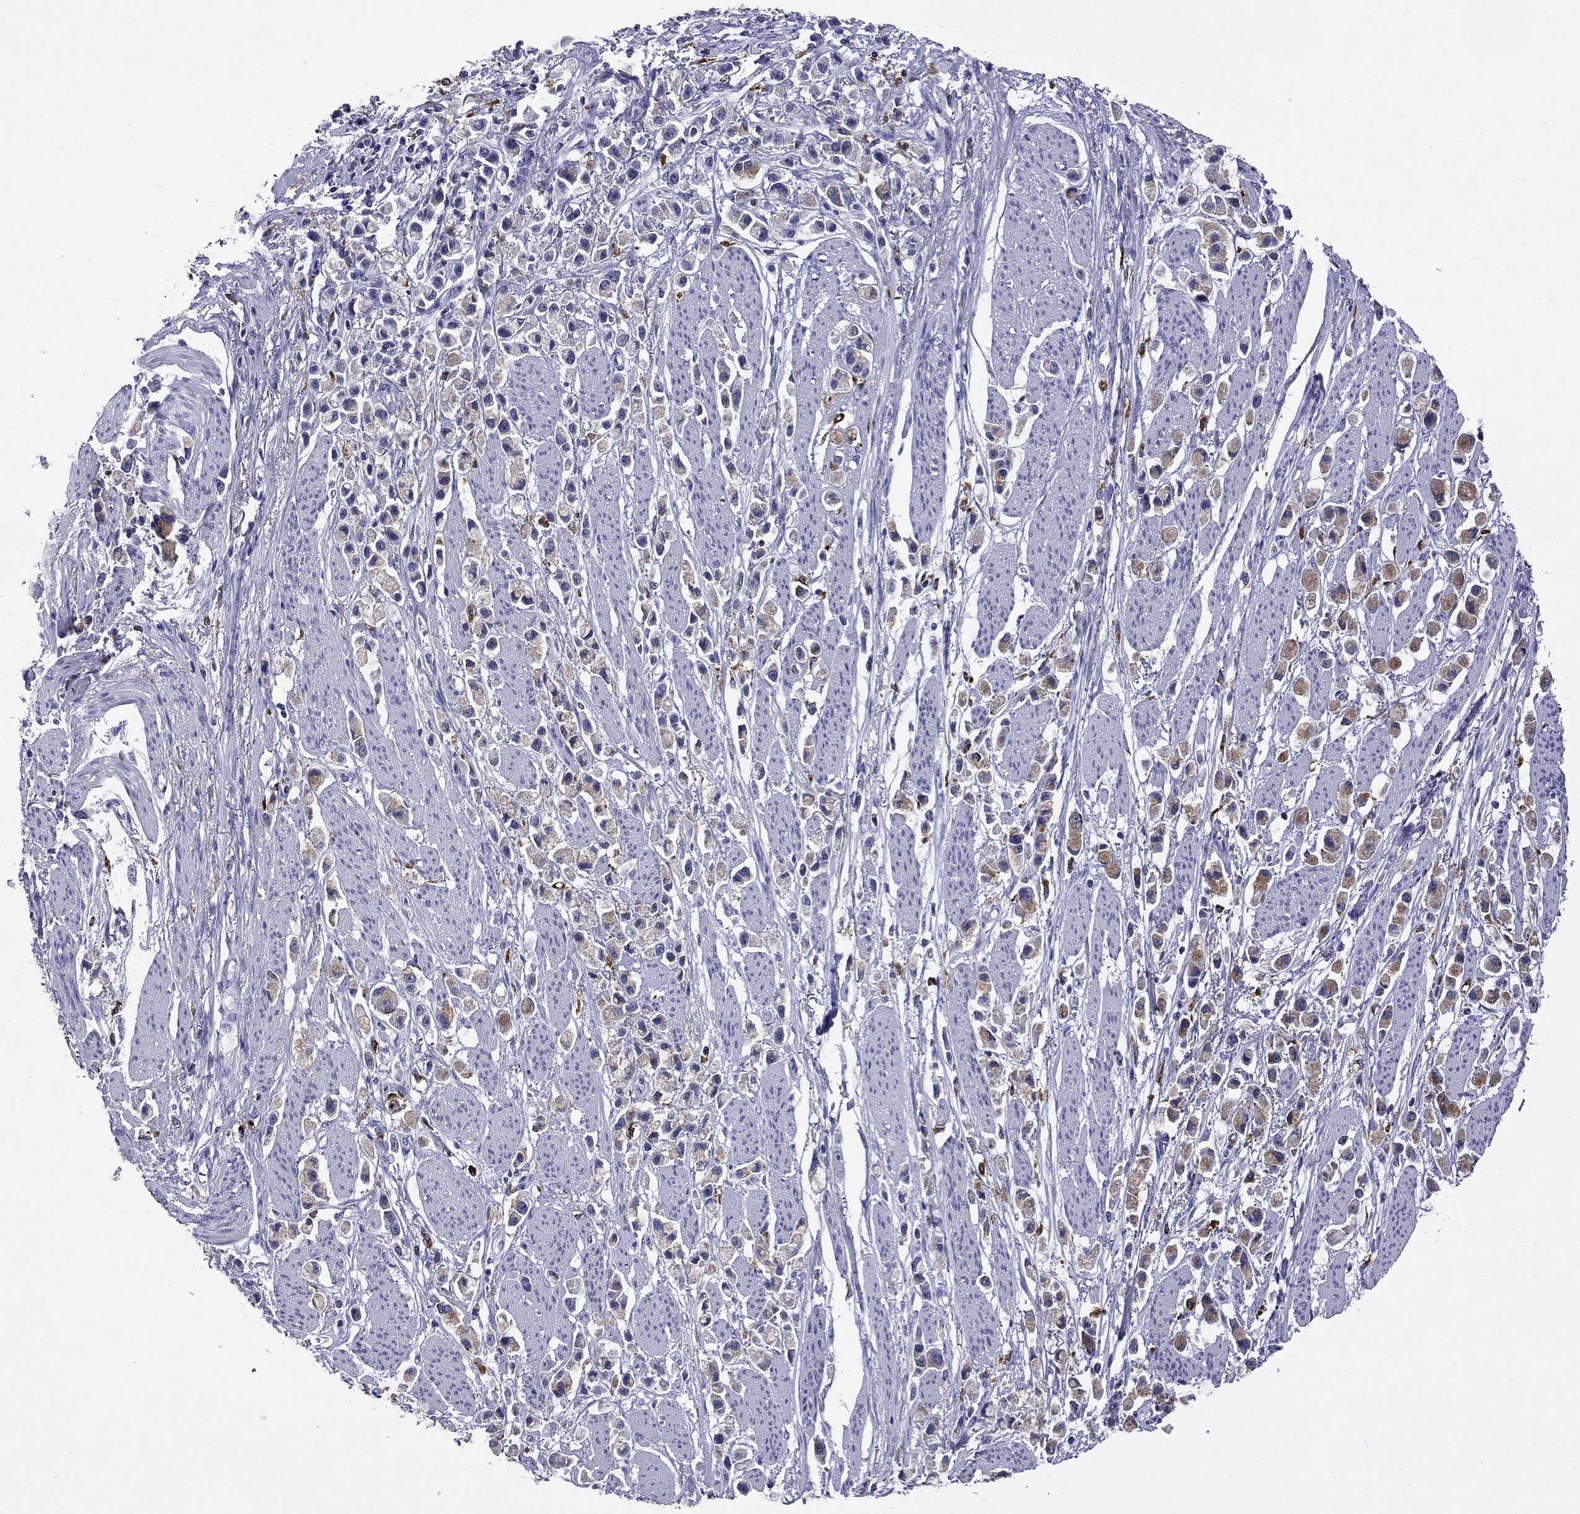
{"staining": {"intensity": "weak", "quantity": "25%-75%", "location": "cytoplasmic/membranous"}, "tissue": "stomach cancer", "cell_type": "Tumor cells", "image_type": "cancer", "snomed": [{"axis": "morphology", "description": "Adenocarcinoma, NOS"}, {"axis": "topography", "description": "Stomach"}], "caption": "About 25%-75% of tumor cells in stomach cancer show weak cytoplasmic/membranous protein expression as visualized by brown immunohistochemical staining.", "gene": "MADCAM1", "patient": {"sex": "female", "age": 81}}